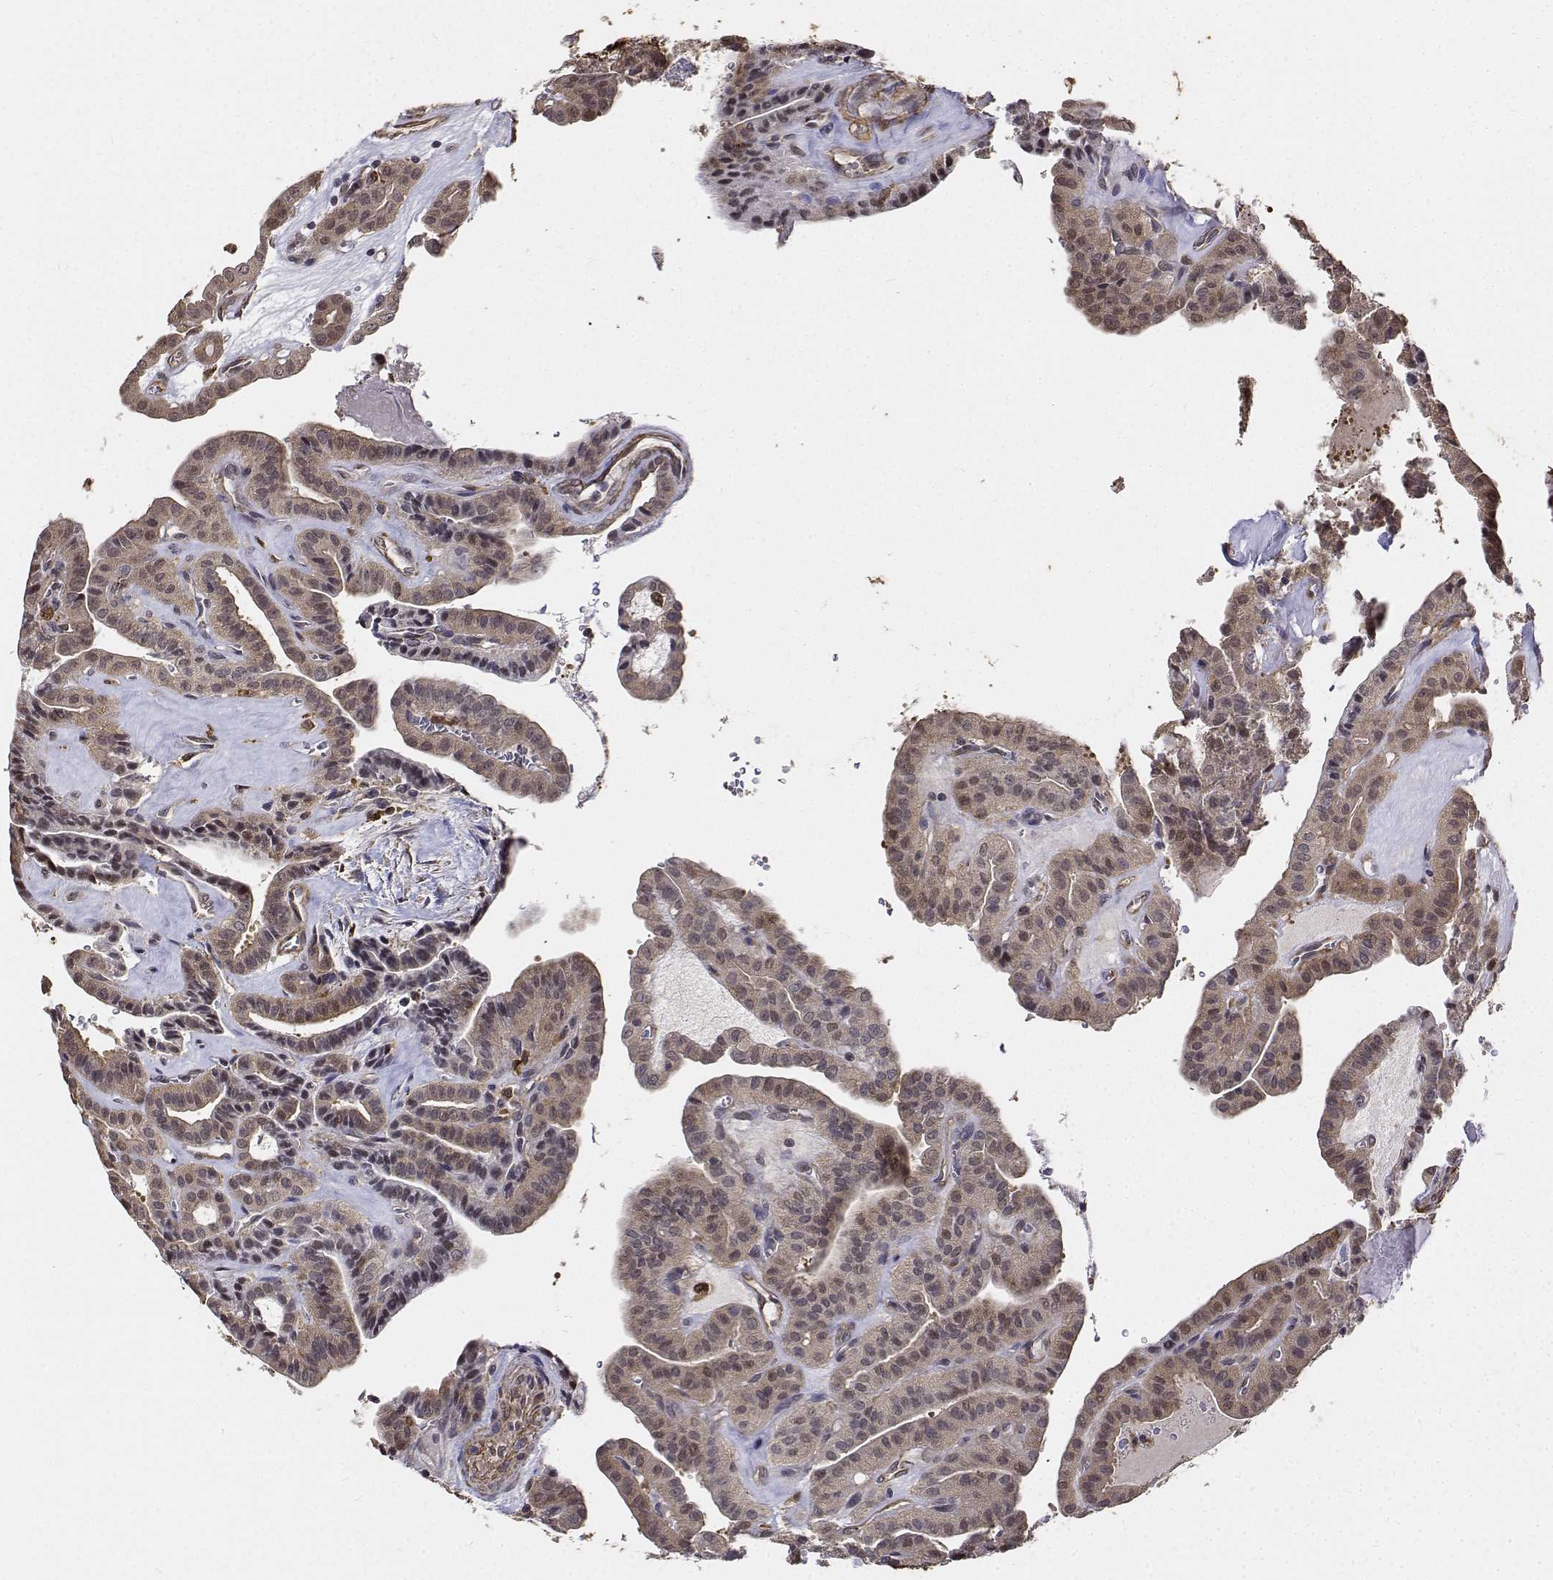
{"staining": {"intensity": "weak", "quantity": ">75%", "location": "cytoplasmic/membranous,nuclear"}, "tissue": "thyroid cancer", "cell_type": "Tumor cells", "image_type": "cancer", "snomed": [{"axis": "morphology", "description": "Papillary adenocarcinoma, NOS"}, {"axis": "topography", "description": "Thyroid gland"}], "caption": "Human thyroid papillary adenocarcinoma stained with a brown dye demonstrates weak cytoplasmic/membranous and nuclear positive positivity in approximately >75% of tumor cells.", "gene": "PCID2", "patient": {"sex": "male", "age": 52}}